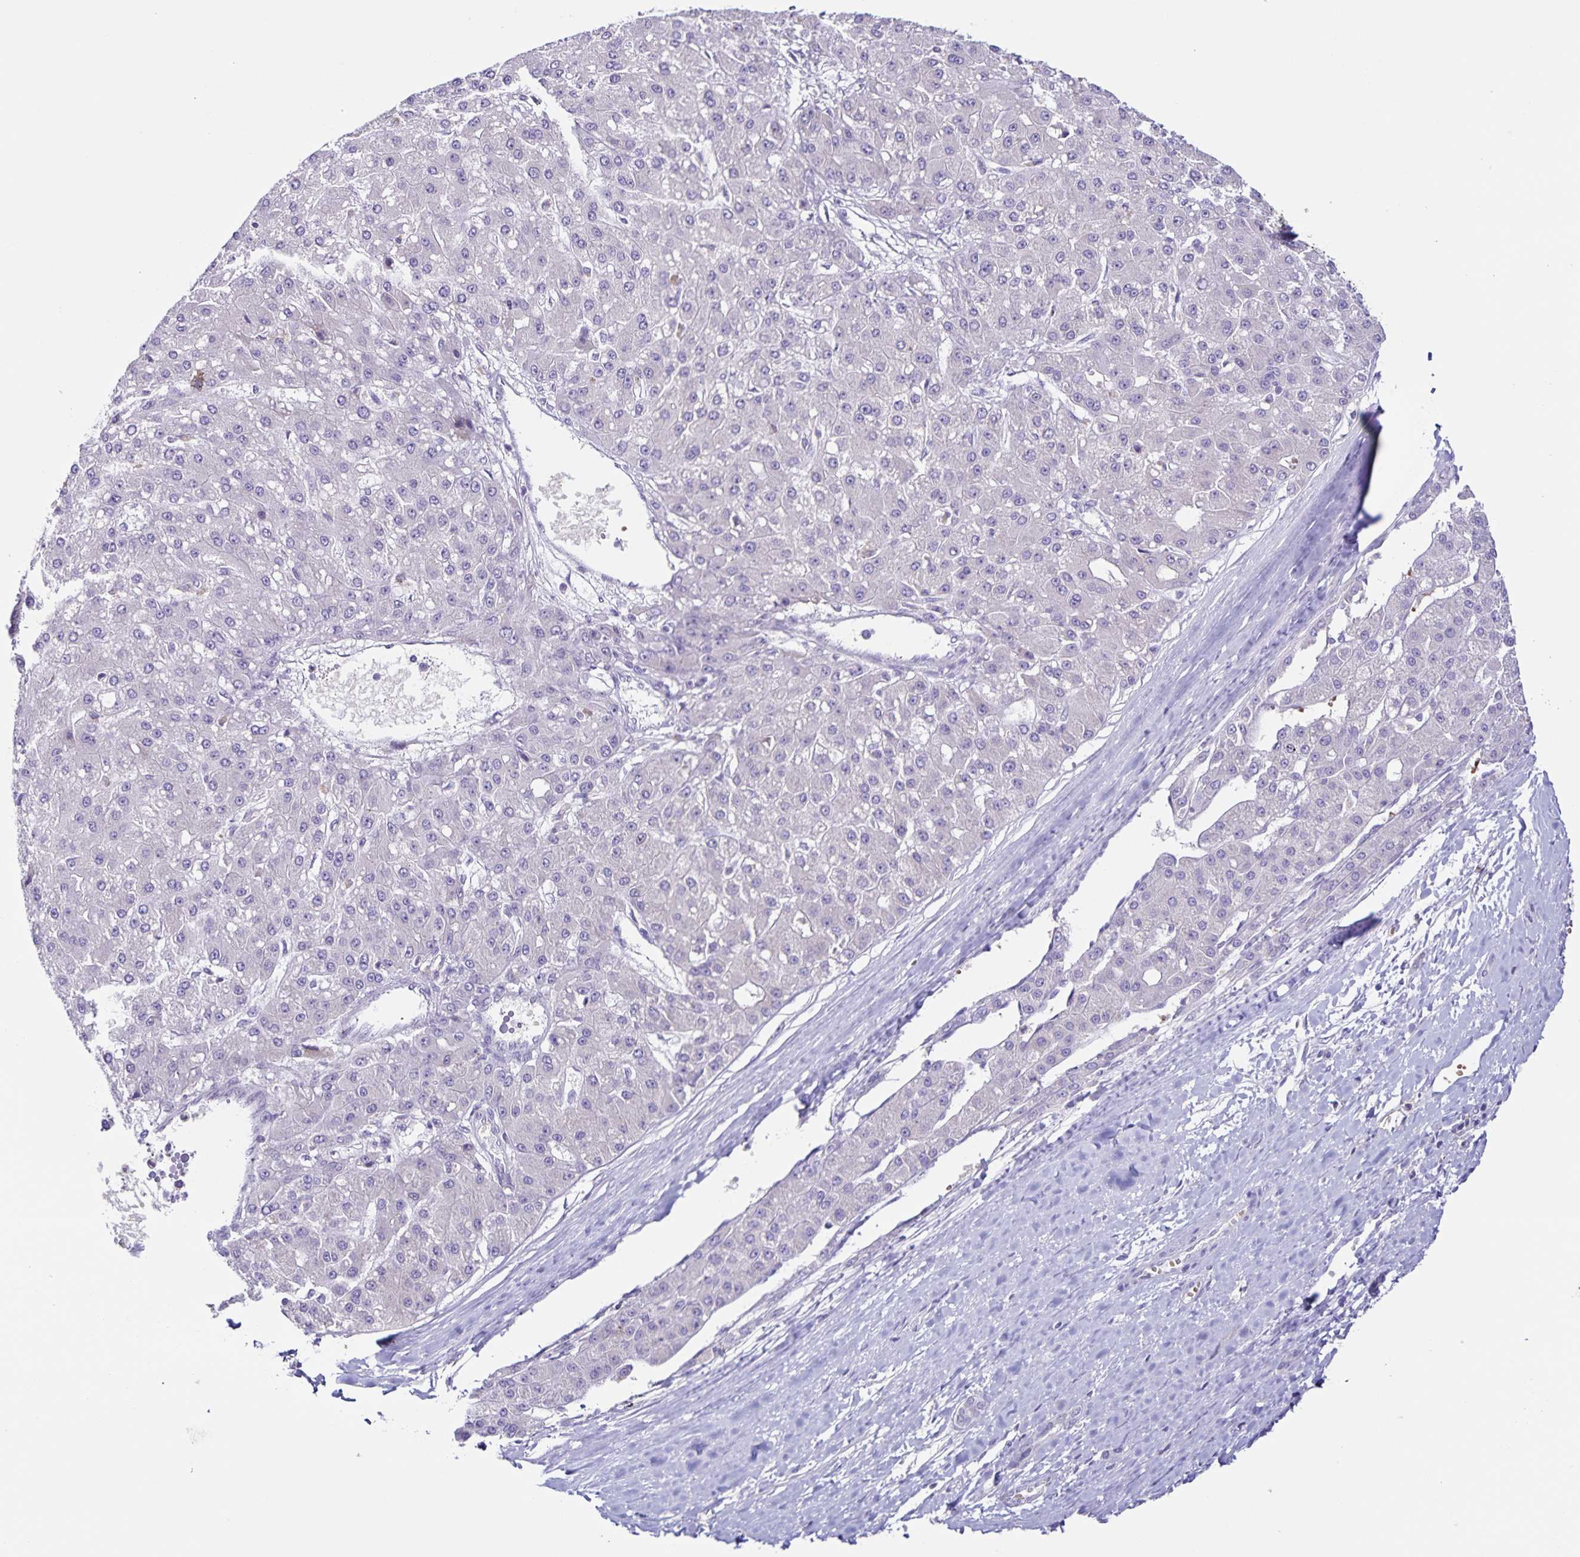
{"staining": {"intensity": "negative", "quantity": "none", "location": "none"}, "tissue": "liver cancer", "cell_type": "Tumor cells", "image_type": "cancer", "snomed": [{"axis": "morphology", "description": "Carcinoma, Hepatocellular, NOS"}, {"axis": "topography", "description": "Liver"}], "caption": "This is an IHC micrograph of human liver hepatocellular carcinoma. There is no staining in tumor cells.", "gene": "STPG4", "patient": {"sex": "male", "age": 67}}